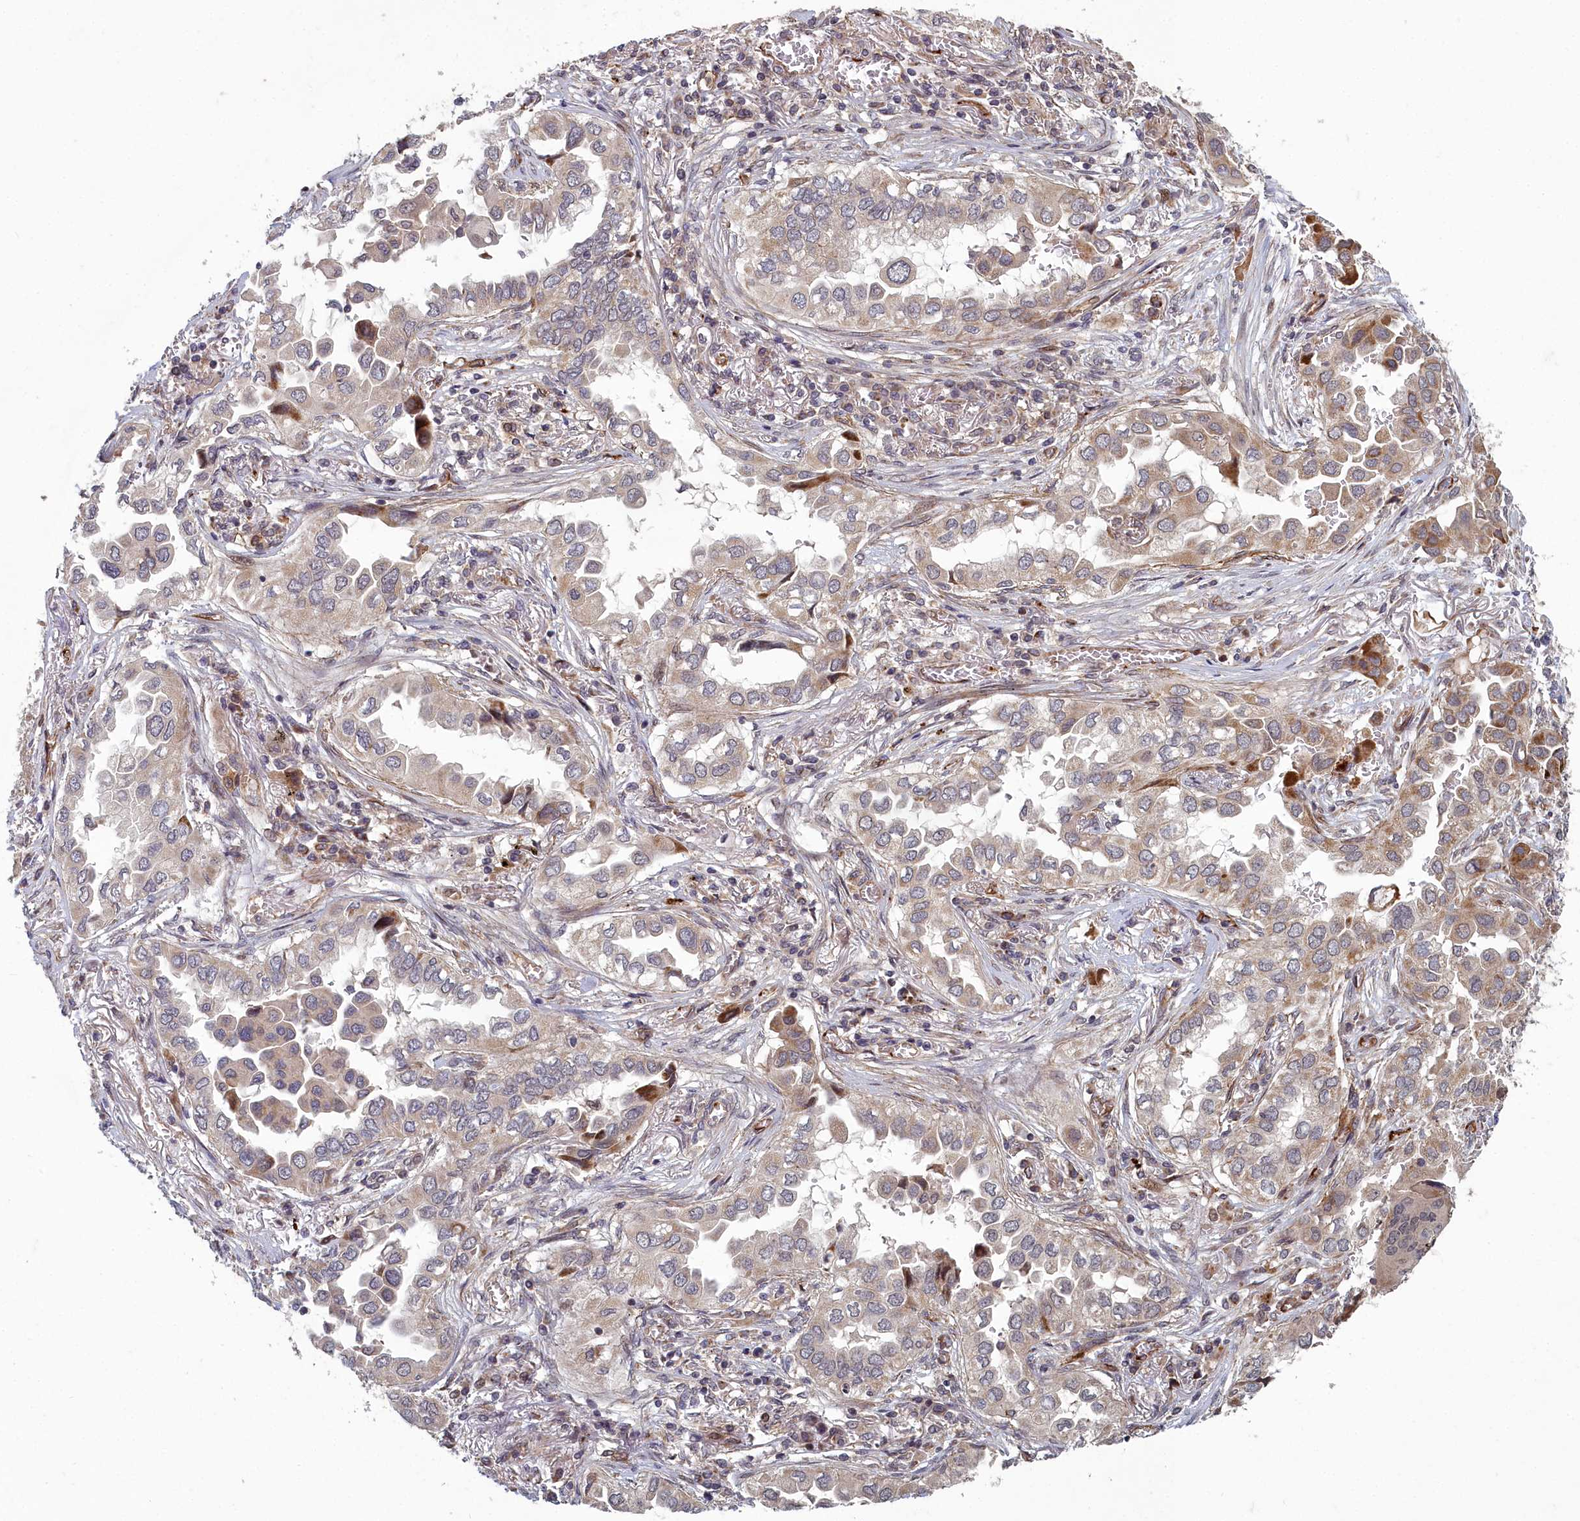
{"staining": {"intensity": "moderate", "quantity": "25%-75%", "location": "cytoplasmic/membranous"}, "tissue": "lung cancer", "cell_type": "Tumor cells", "image_type": "cancer", "snomed": [{"axis": "morphology", "description": "Adenocarcinoma, NOS"}, {"axis": "topography", "description": "Lung"}], "caption": "Adenocarcinoma (lung) stained with a brown dye reveals moderate cytoplasmic/membranous positive staining in about 25%-75% of tumor cells.", "gene": "TSPYL4", "patient": {"sex": "female", "age": 76}}